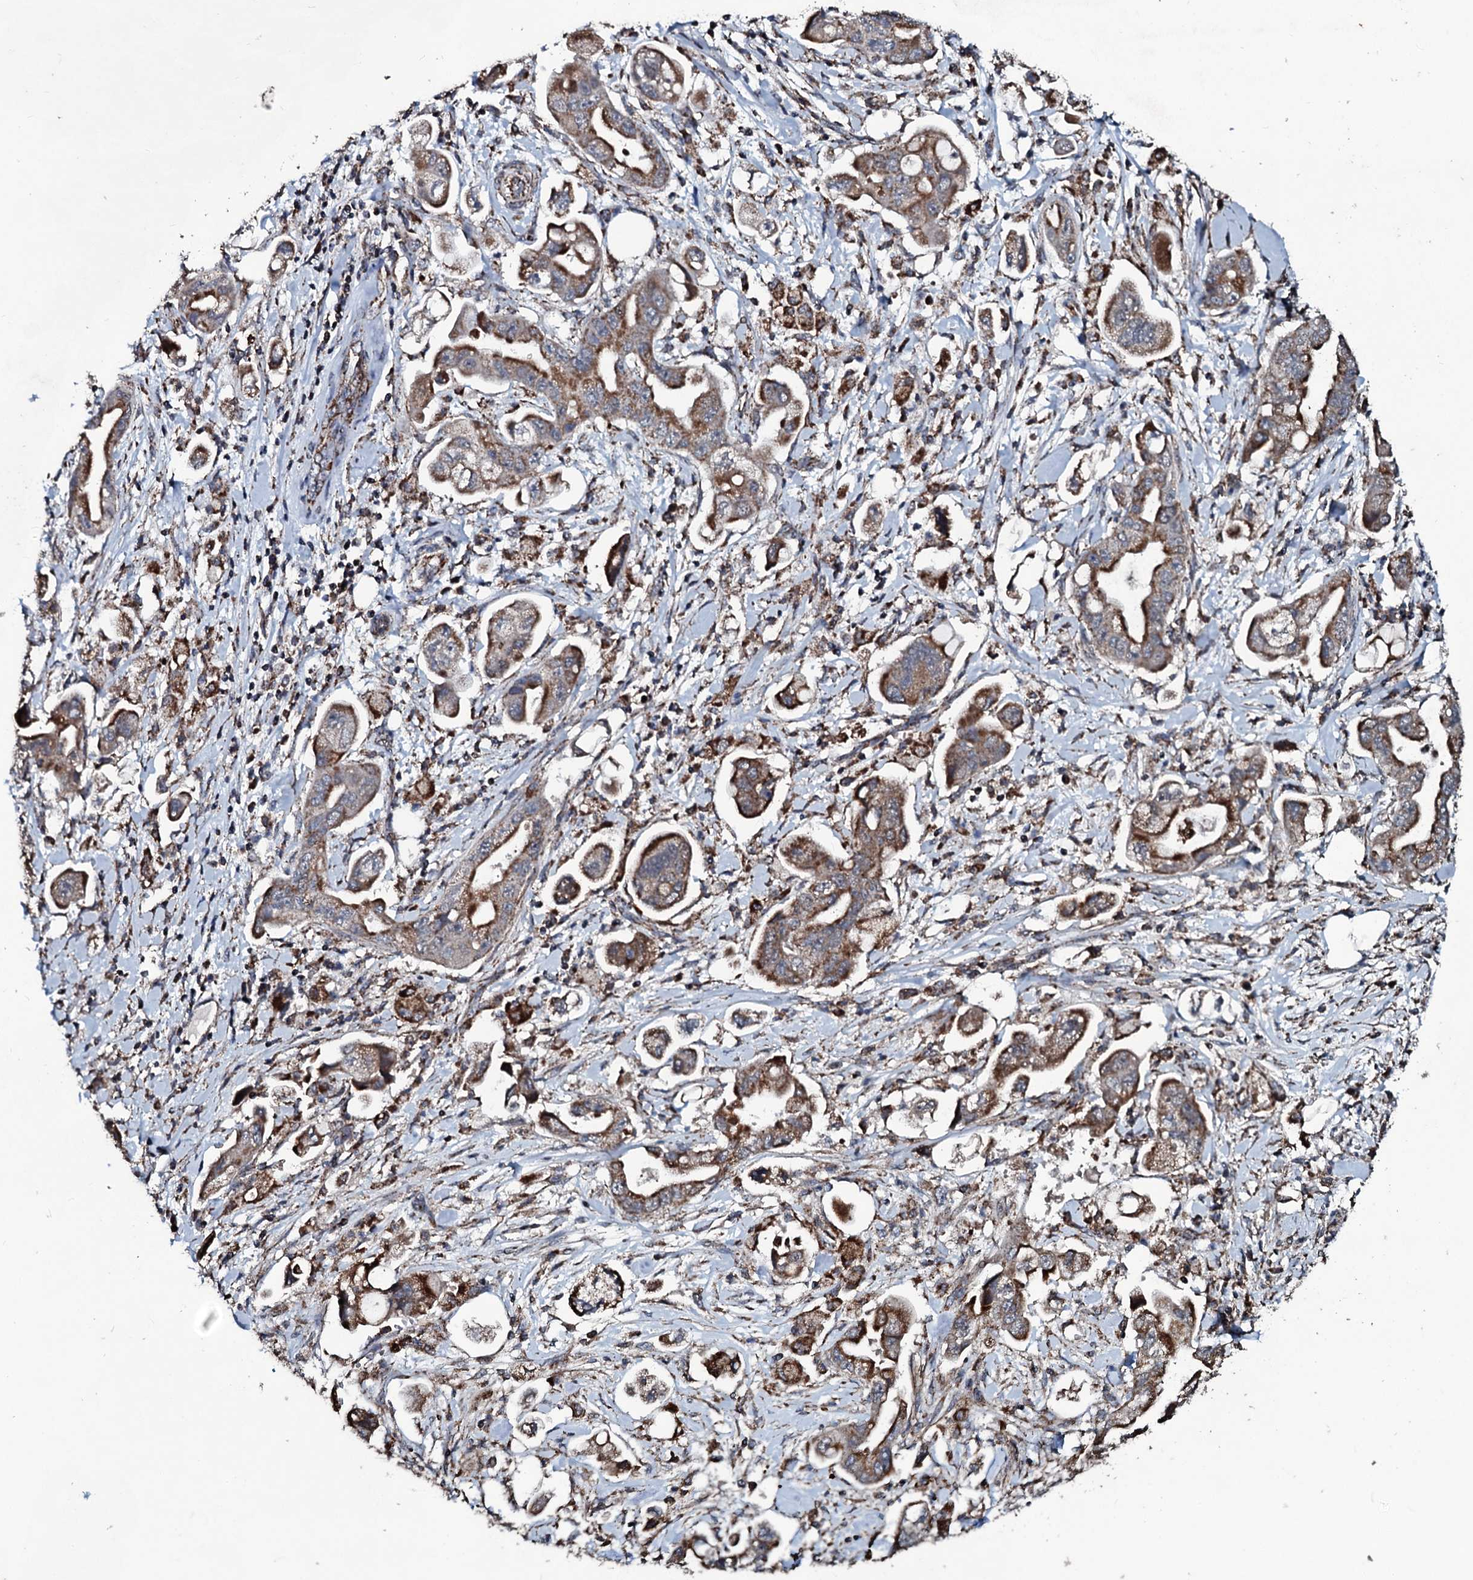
{"staining": {"intensity": "moderate", "quantity": ">75%", "location": "cytoplasmic/membranous"}, "tissue": "stomach cancer", "cell_type": "Tumor cells", "image_type": "cancer", "snomed": [{"axis": "morphology", "description": "Adenocarcinoma, NOS"}, {"axis": "topography", "description": "Stomach"}], "caption": "Immunohistochemistry (IHC) micrograph of neoplastic tissue: human stomach cancer stained using IHC reveals medium levels of moderate protein expression localized specifically in the cytoplasmic/membranous of tumor cells, appearing as a cytoplasmic/membranous brown color.", "gene": "DYNC2I2", "patient": {"sex": "male", "age": 62}}